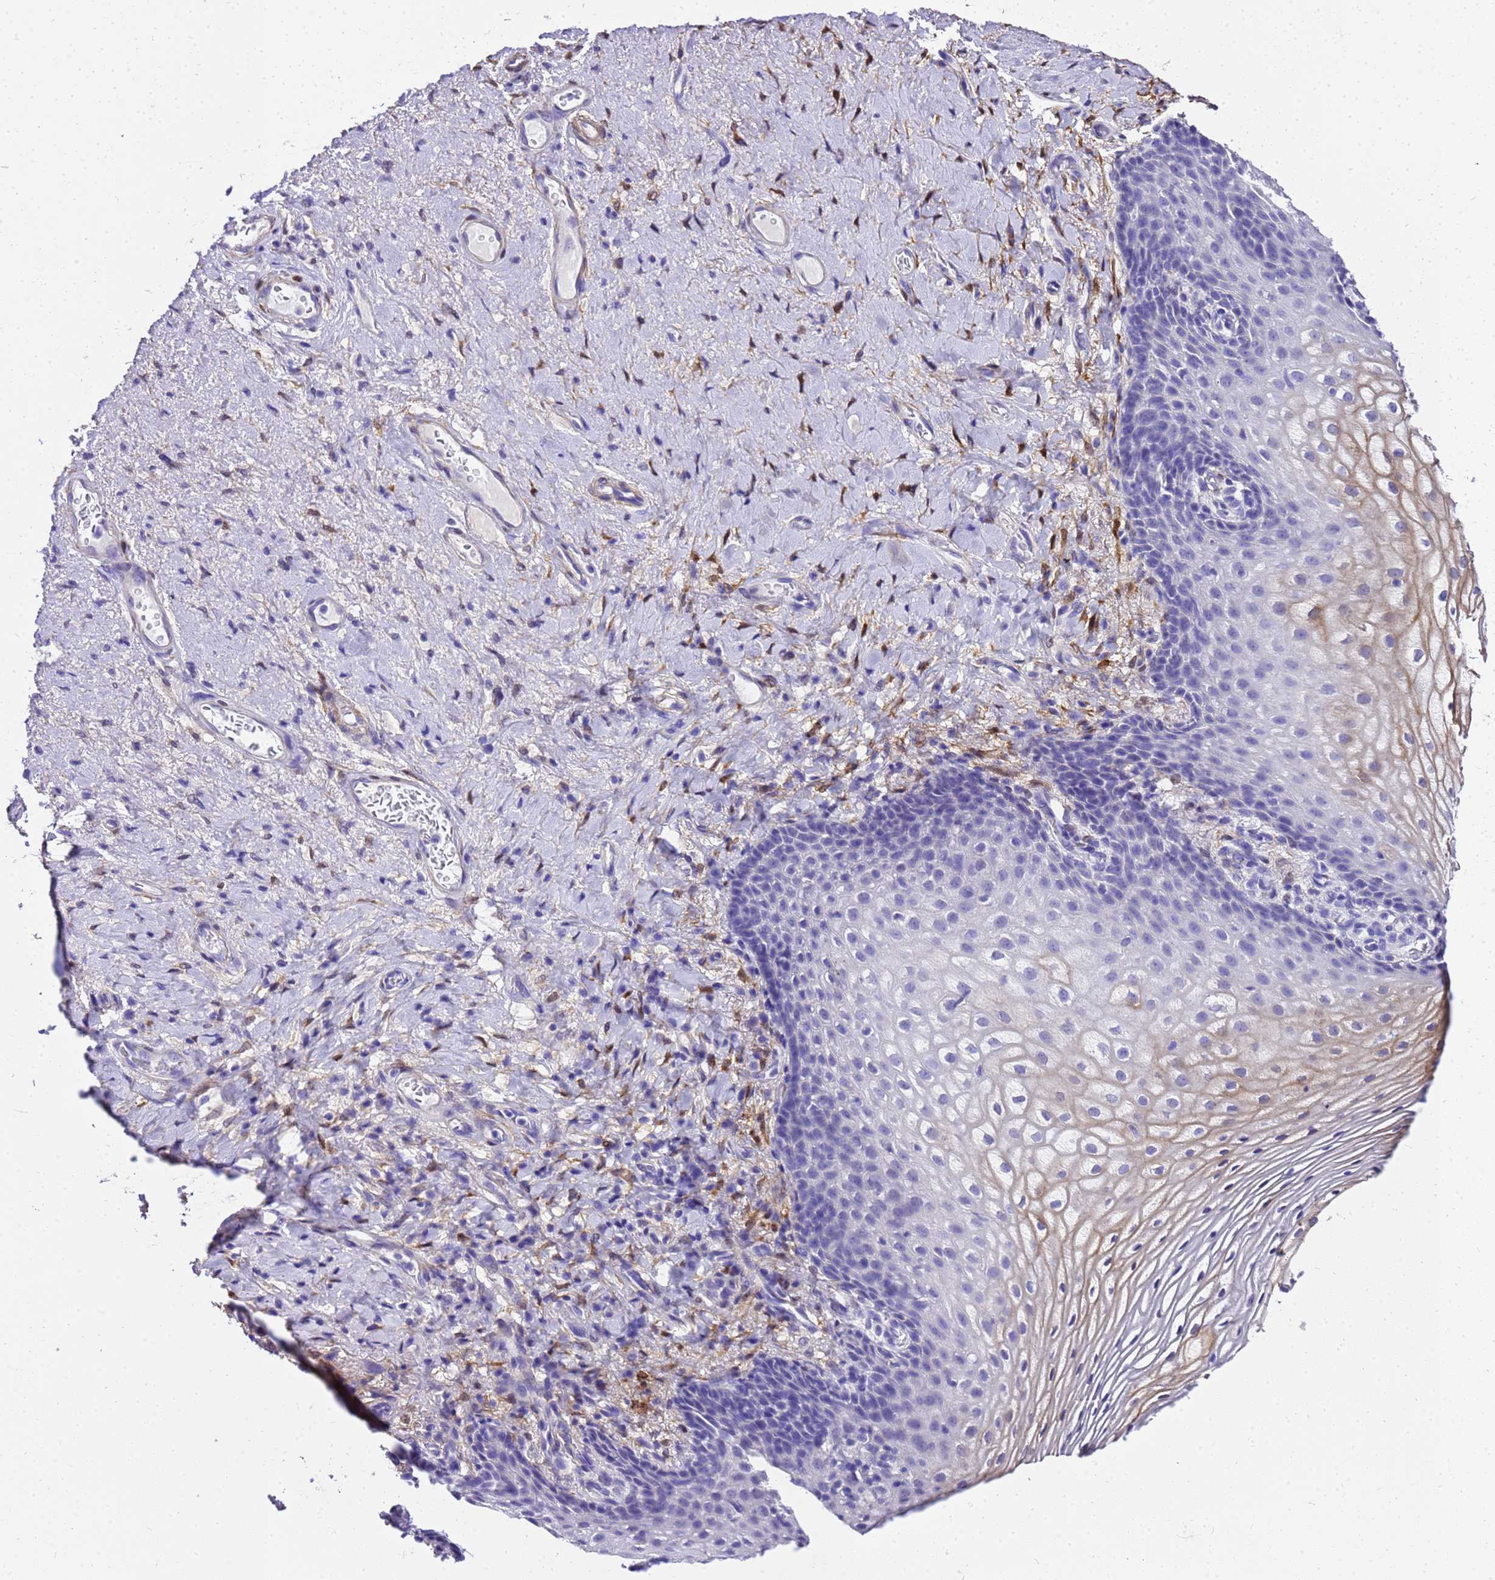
{"staining": {"intensity": "weak", "quantity": "<25%", "location": "cytoplasmic/membranous"}, "tissue": "vagina", "cell_type": "Squamous epithelial cells", "image_type": "normal", "snomed": [{"axis": "morphology", "description": "Normal tissue, NOS"}, {"axis": "topography", "description": "Vagina"}], "caption": "Immunohistochemistry (IHC) photomicrograph of normal human vagina stained for a protein (brown), which shows no expression in squamous epithelial cells.", "gene": "HSPB6", "patient": {"sex": "female", "age": 60}}